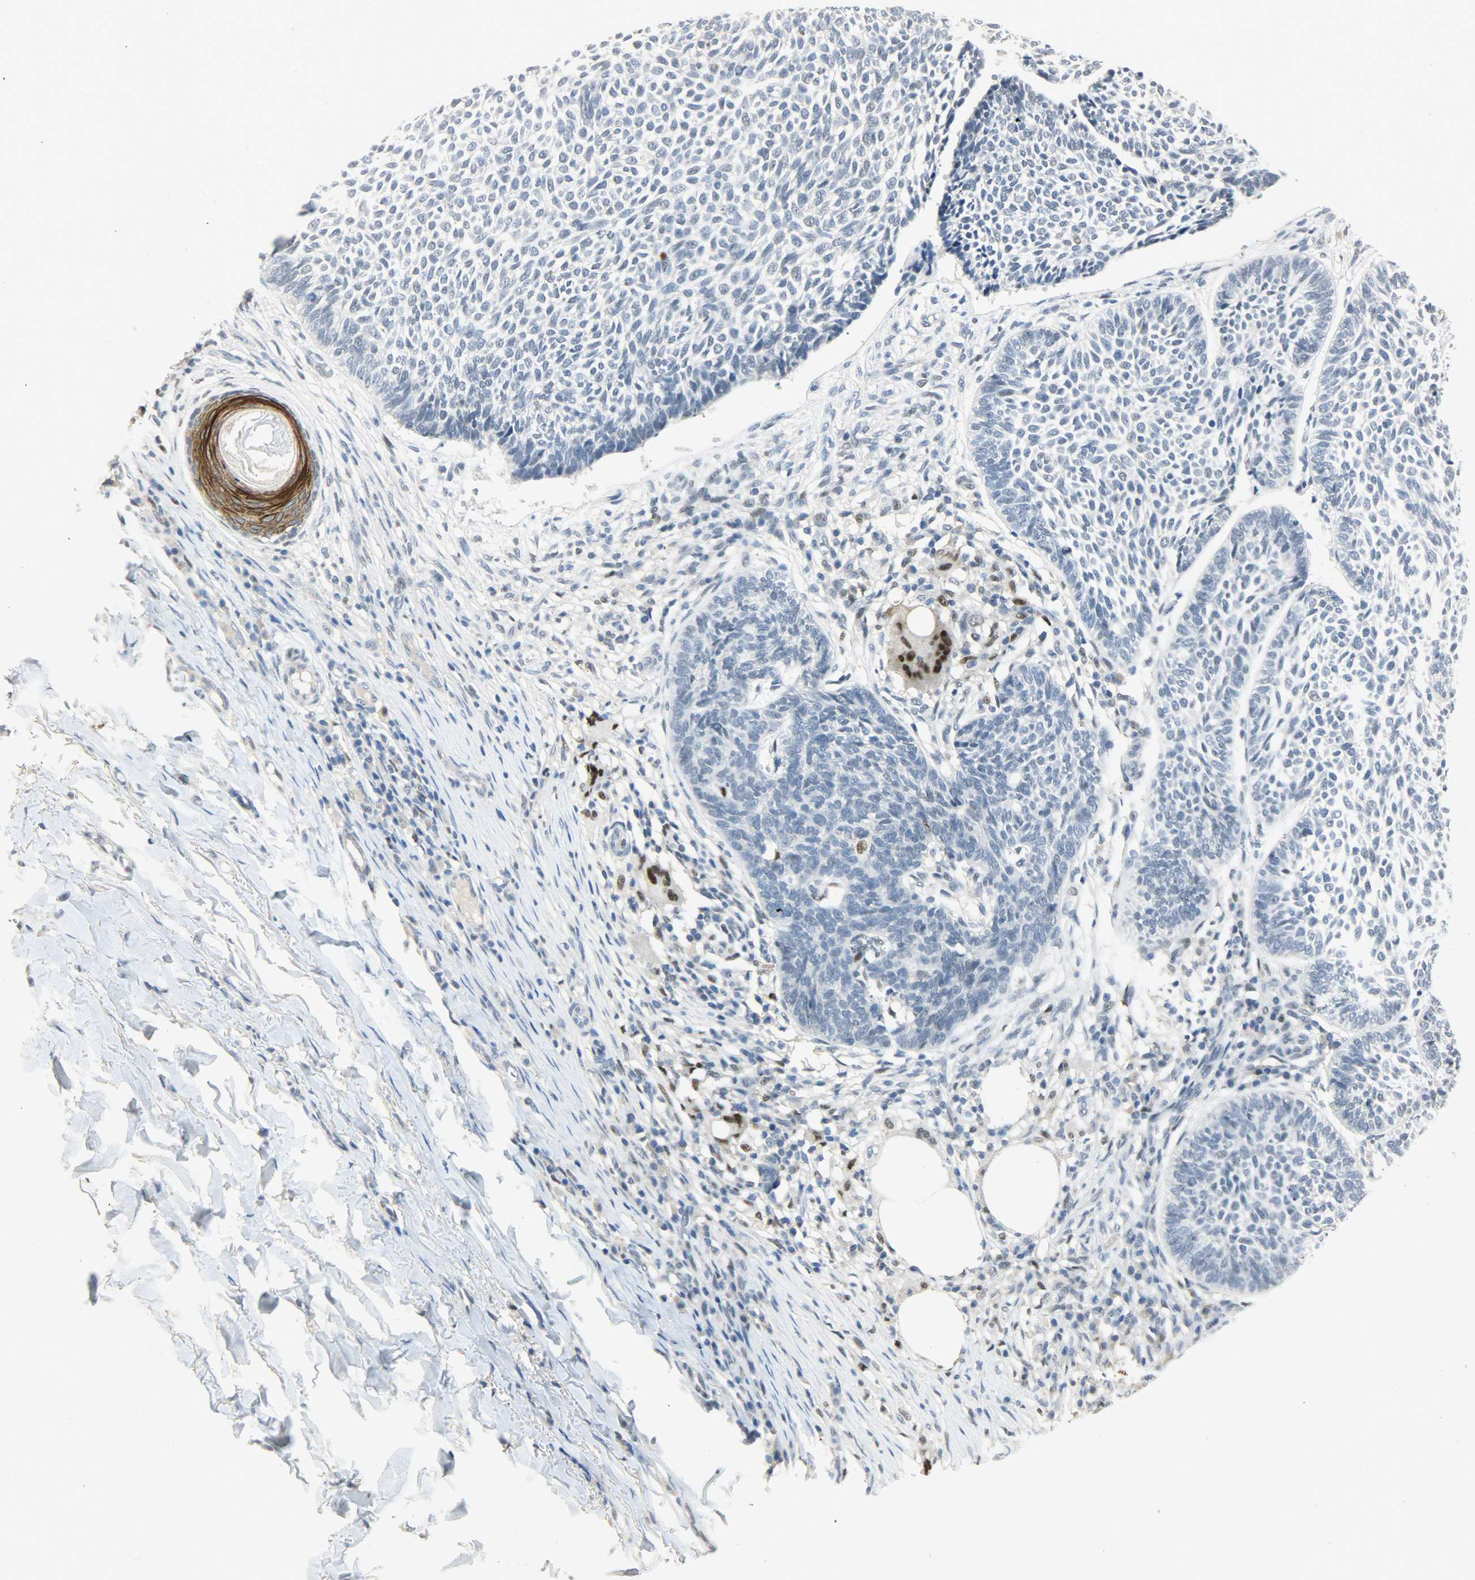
{"staining": {"intensity": "negative", "quantity": "none", "location": "none"}, "tissue": "skin cancer", "cell_type": "Tumor cells", "image_type": "cancer", "snomed": [{"axis": "morphology", "description": "Normal tissue, NOS"}, {"axis": "morphology", "description": "Basal cell carcinoma"}, {"axis": "topography", "description": "Skin"}], "caption": "Tumor cells are negative for brown protein staining in skin cancer (basal cell carcinoma).", "gene": "PPARG", "patient": {"sex": "male", "age": 87}}